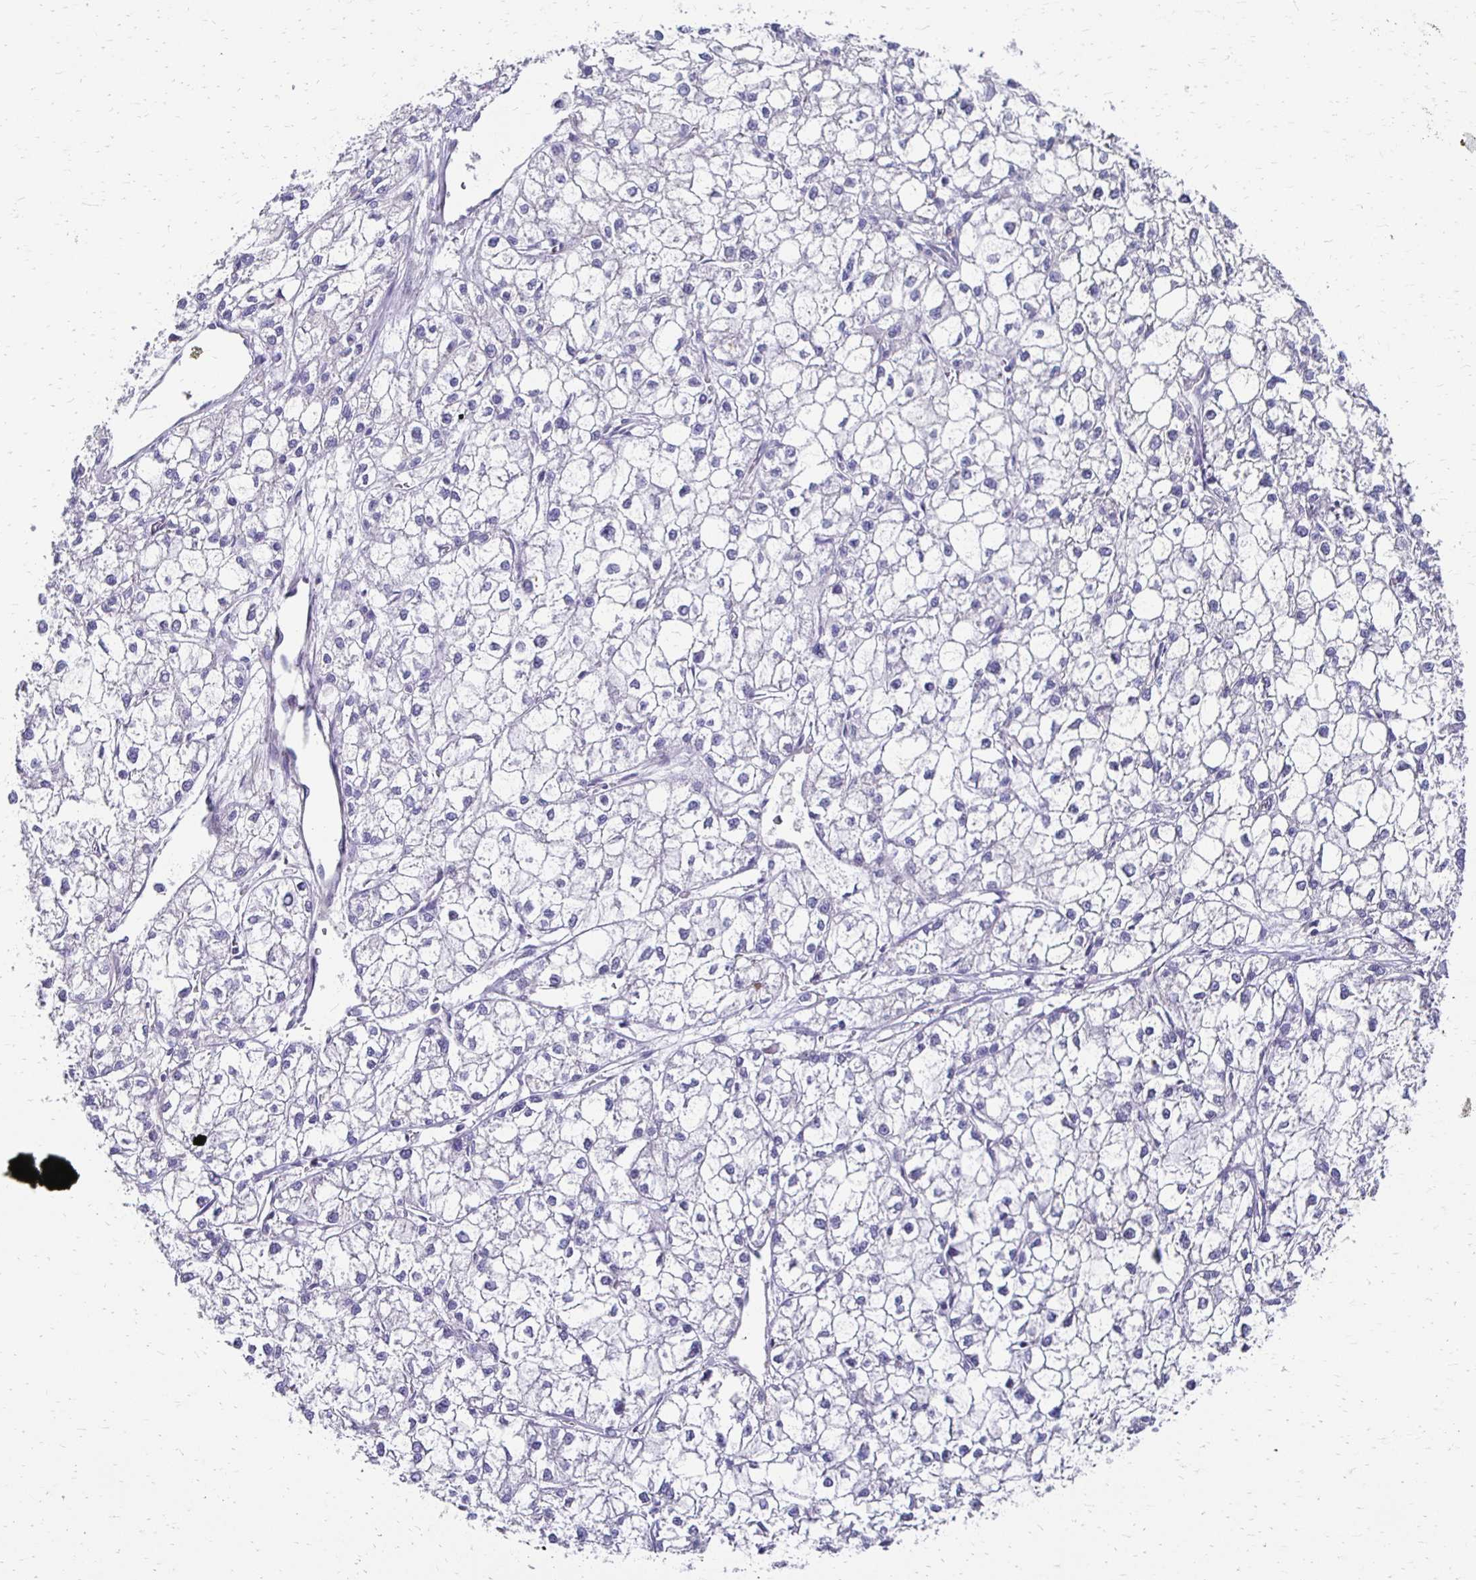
{"staining": {"intensity": "negative", "quantity": "none", "location": "none"}, "tissue": "liver cancer", "cell_type": "Tumor cells", "image_type": "cancer", "snomed": [{"axis": "morphology", "description": "Carcinoma, Hepatocellular, NOS"}, {"axis": "topography", "description": "Liver"}], "caption": "Immunohistochemical staining of human liver hepatocellular carcinoma demonstrates no significant staining in tumor cells.", "gene": "AKAP6", "patient": {"sex": "female", "age": 43}}